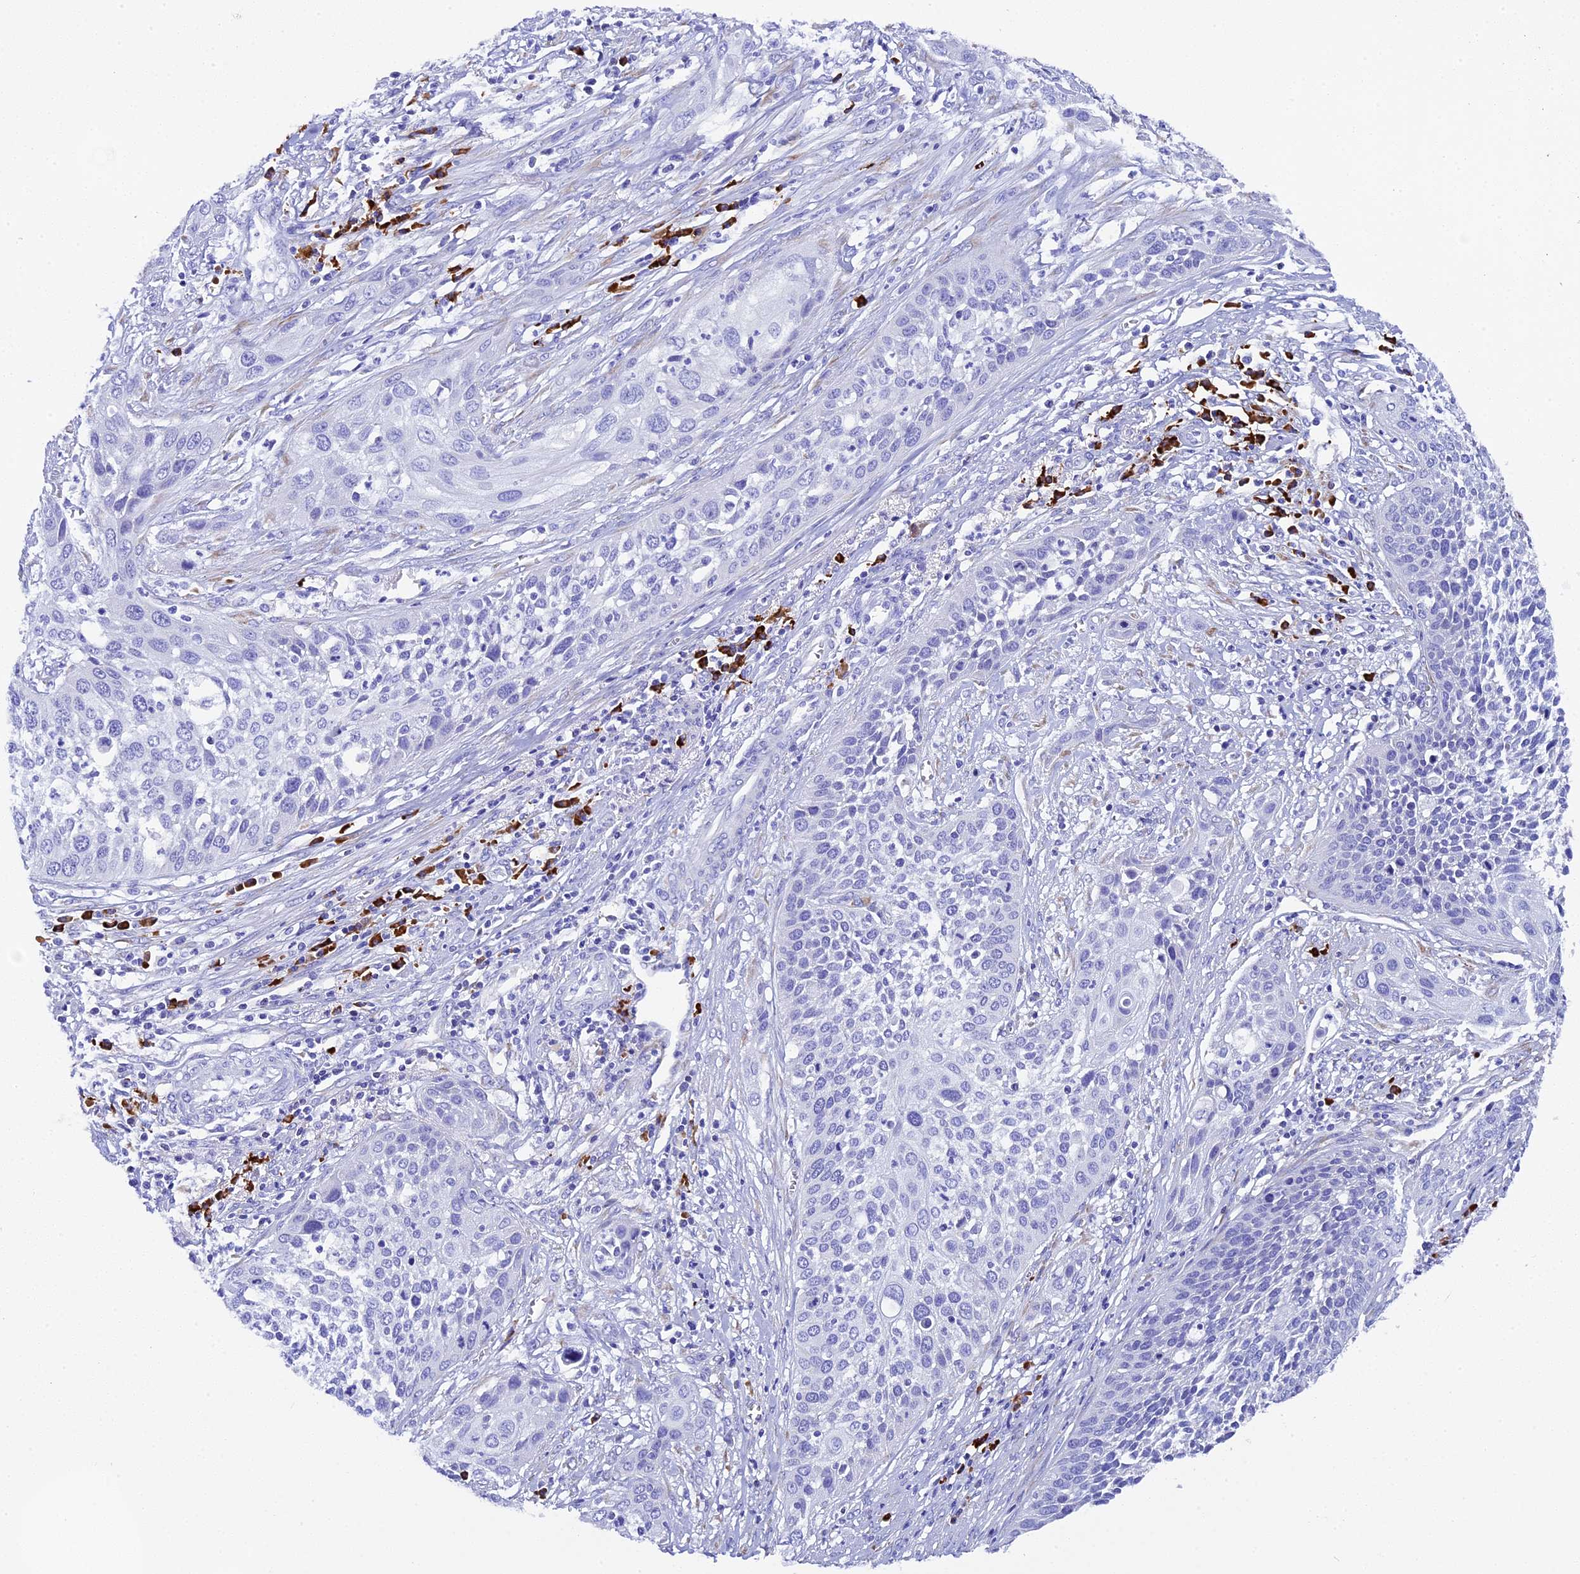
{"staining": {"intensity": "negative", "quantity": "none", "location": "none"}, "tissue": "cervical cancer", "cell_type": "Tumor cells", "image_type": "cancer", "snomed": [{"axis": "morphology", "description": "Squamous cell carcinoma, NOS"}, {"axis": "topography", "description": "Cervix"}], "caption": "Image shows no protein expression in tumor cells of cervical squamous cell carcinoma tissue. The staining was performed using DAB to visualize the protein expression in brown, while the nuclei were stained in blue with hematoxylin (Magnification: 20x).", "gene": "FKBP11", "patient": {"sex": "female", "age": 34}}